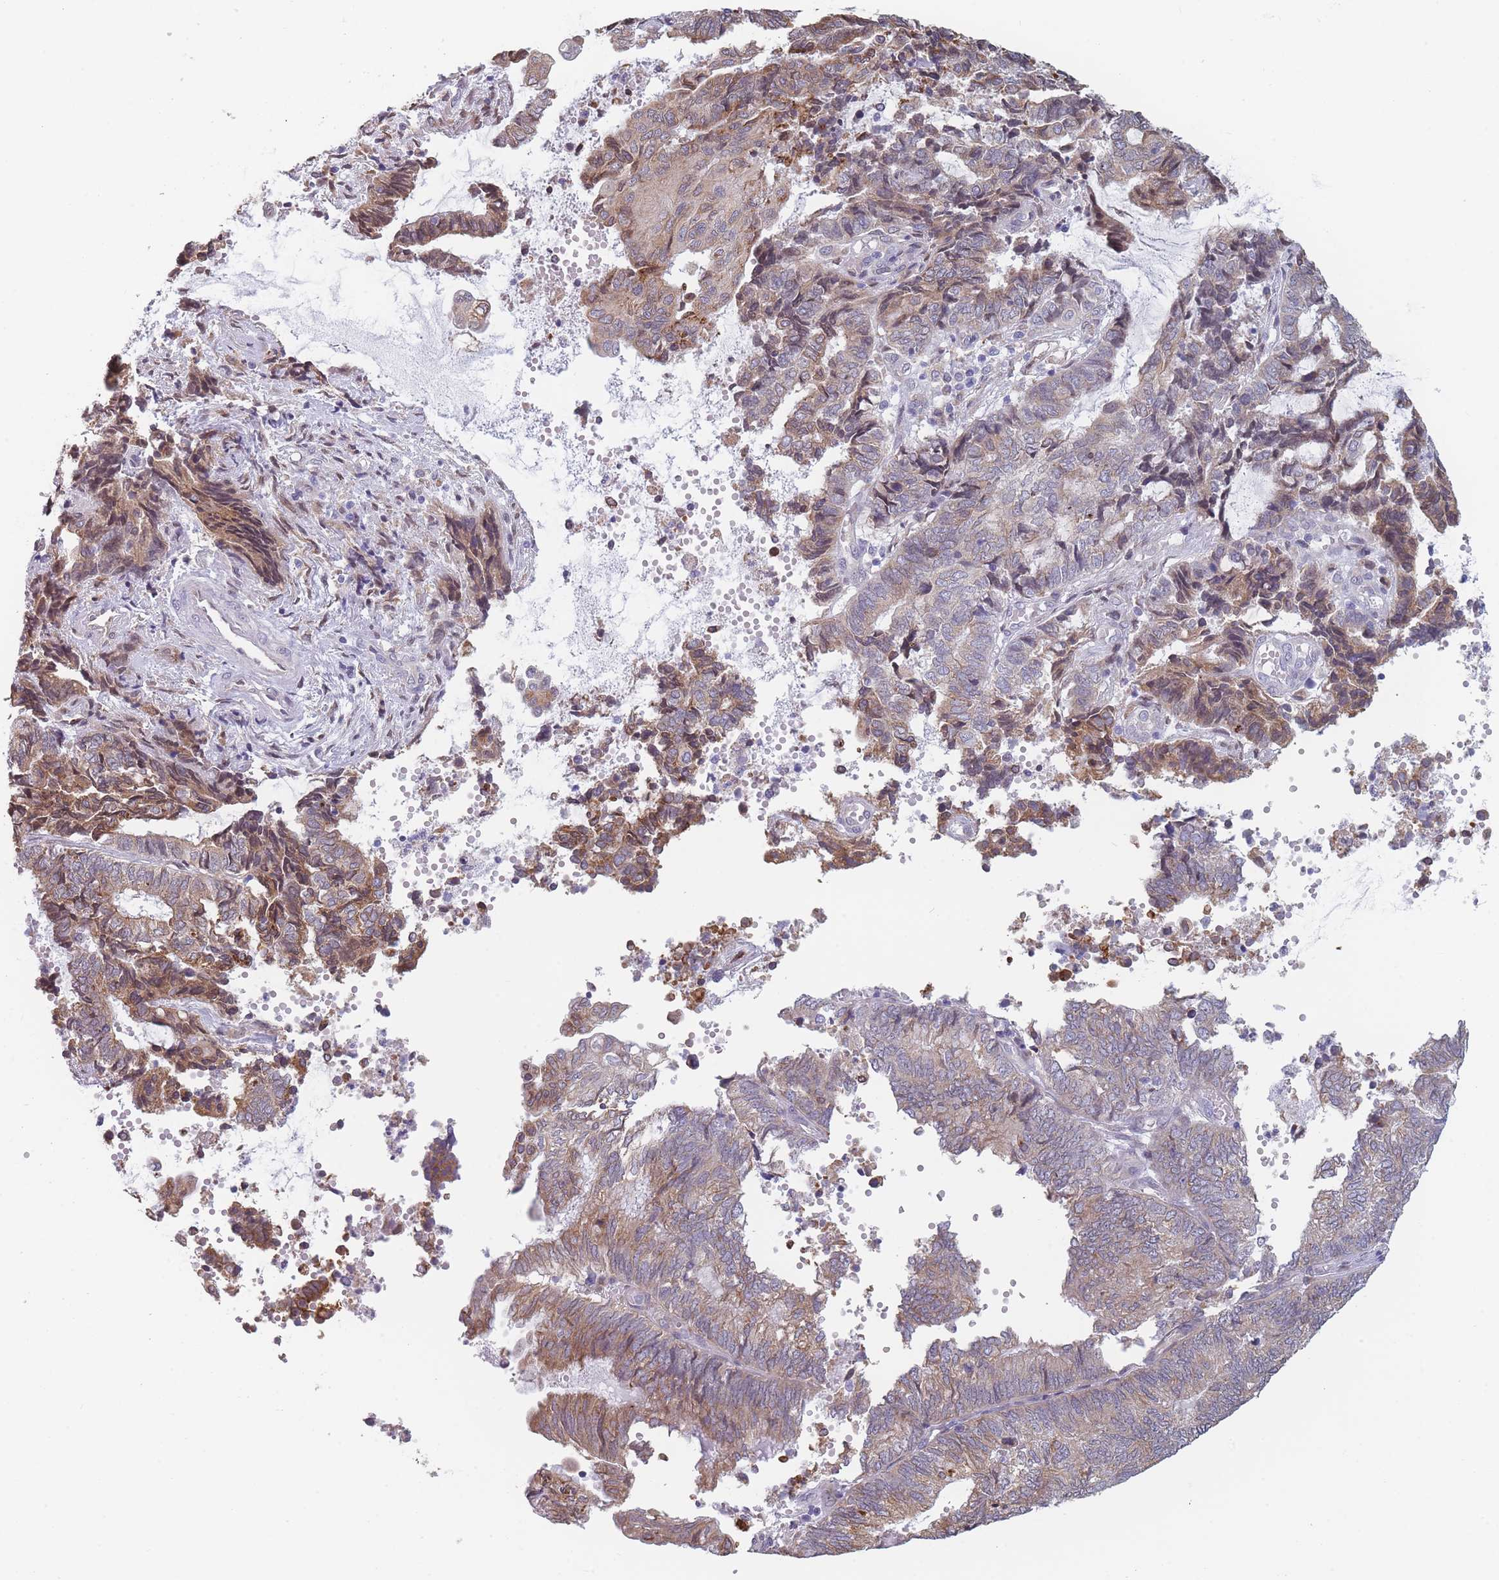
{"staining": {"intensity": "moderate", "quantity": ">75%", "location": "cytoplasmic/membranous"}, "tissue": "endometrial cancer", "cell_type": "Tumor cells", "image_type": "cancer", "snomed": [{"axis": "morphology", "description": "Adenocarcinoma, NOS"}, {"axis": "topography", "description": "Uterus"}, {"axis": "topography", "description": "Endometrium"}], "caption": "Immunohistochemistry (IHC) staining of endometrial cancer, which exhibits medium levels of moderate cytoplasmic/membranous expression in approximately >75% of tumor cells indicating moderate cytoplasmic/membranous protein positivity. The staining was performed using DAB (3,3'-diaminobenzidine) (brown) for protein detection and nuclei were counterstained in hematoxylin (blue).", "gene": "TMED10", "patient": {"sex": "female", "age": 70}}